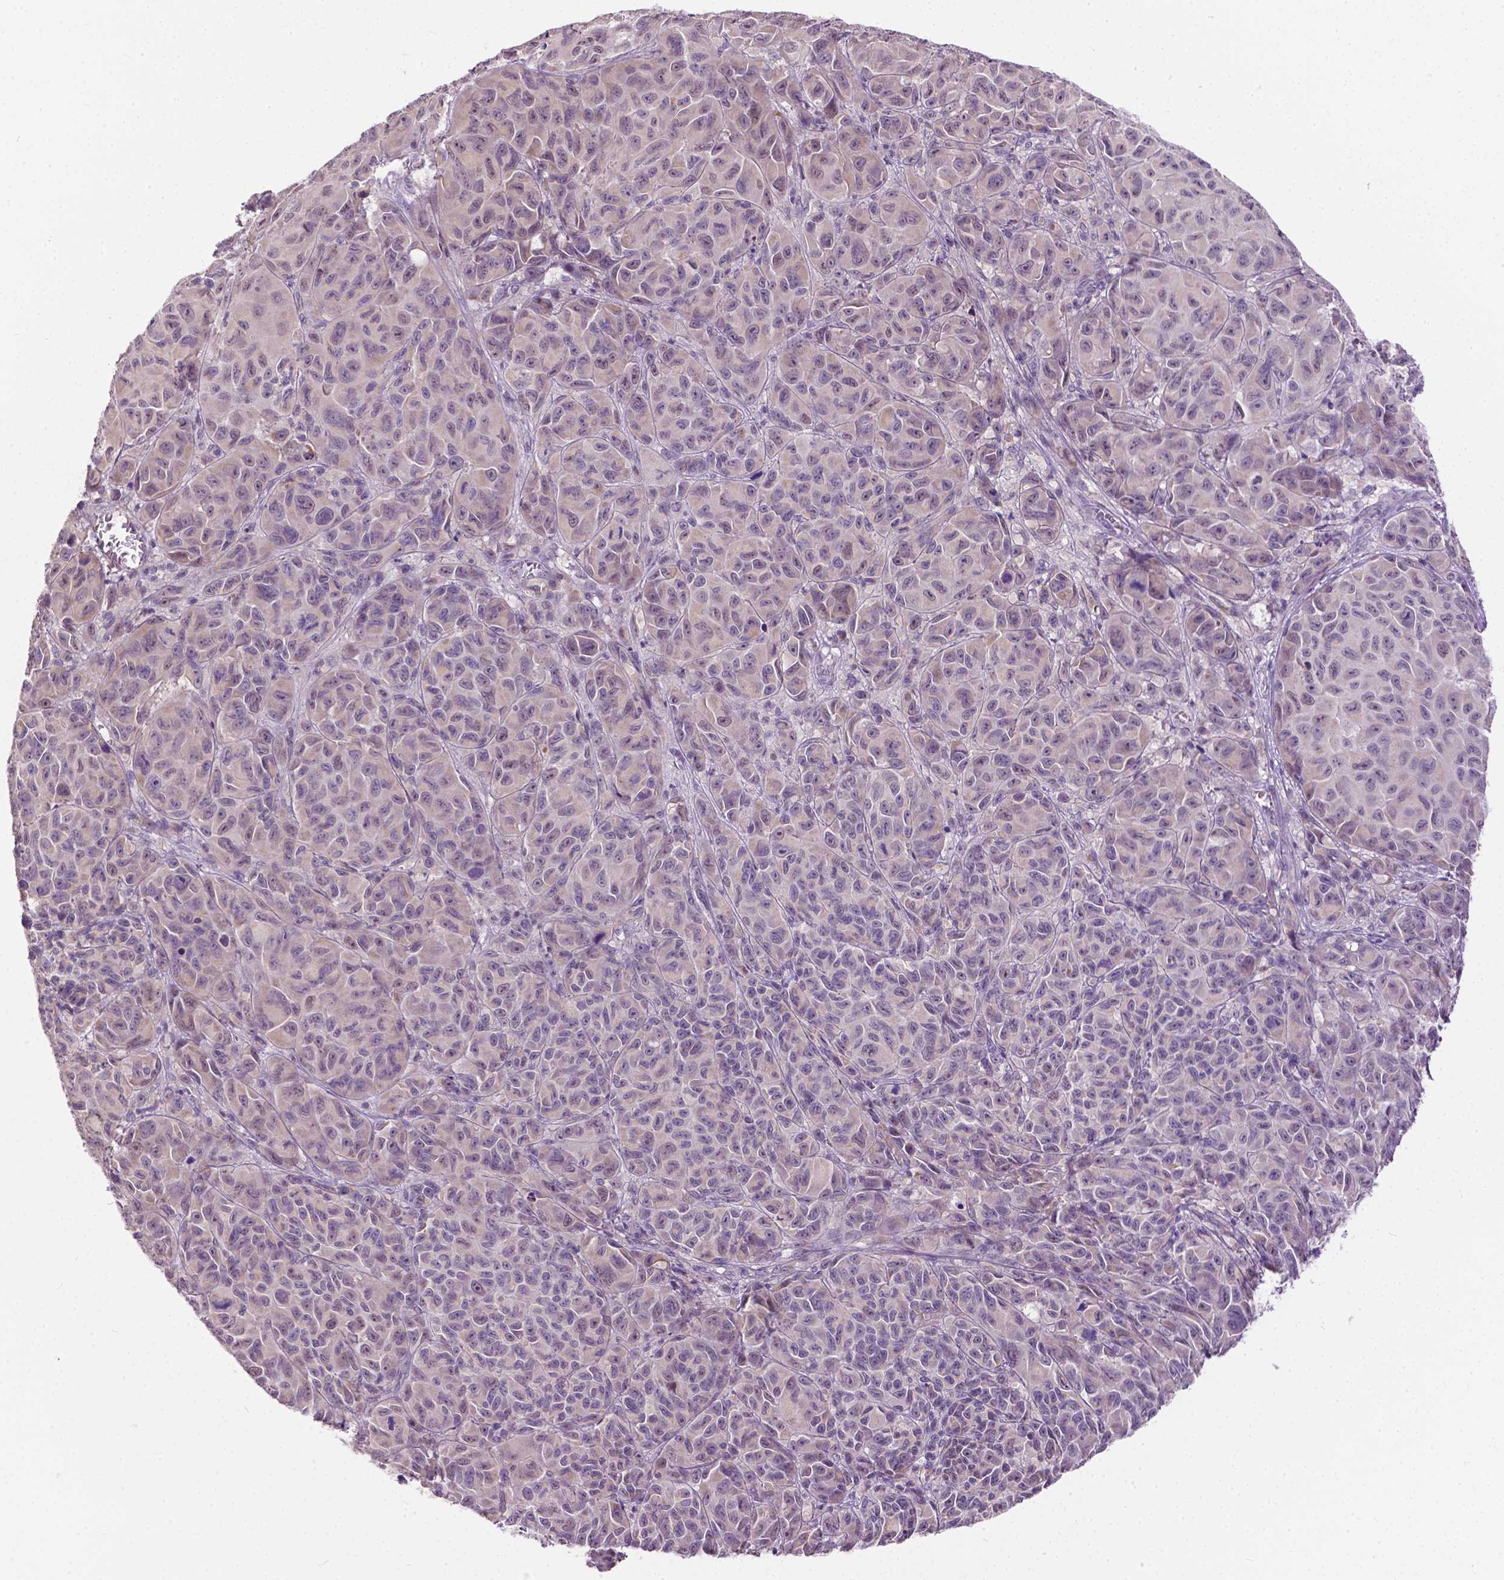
{"staining": {"intensity": "negative", "quantity": "none", "location": "none"}, "tissue": "melanoma", "cell_type": "Tumor cells", "image_type": "cancer", "snomed": [{"axis": "morphology", "description": "Malignant melanoma, NOS"}, {"axis": "topography", "description": "Vulva, labia, clitoris and Bartholin´s gland, NO"}], "caption": "Histopathology image shows no protein expression in tumor cells of malignant melanoma tissue.", "gene": "TTC9B", "patient": {"sex": "female", "age": 75}}